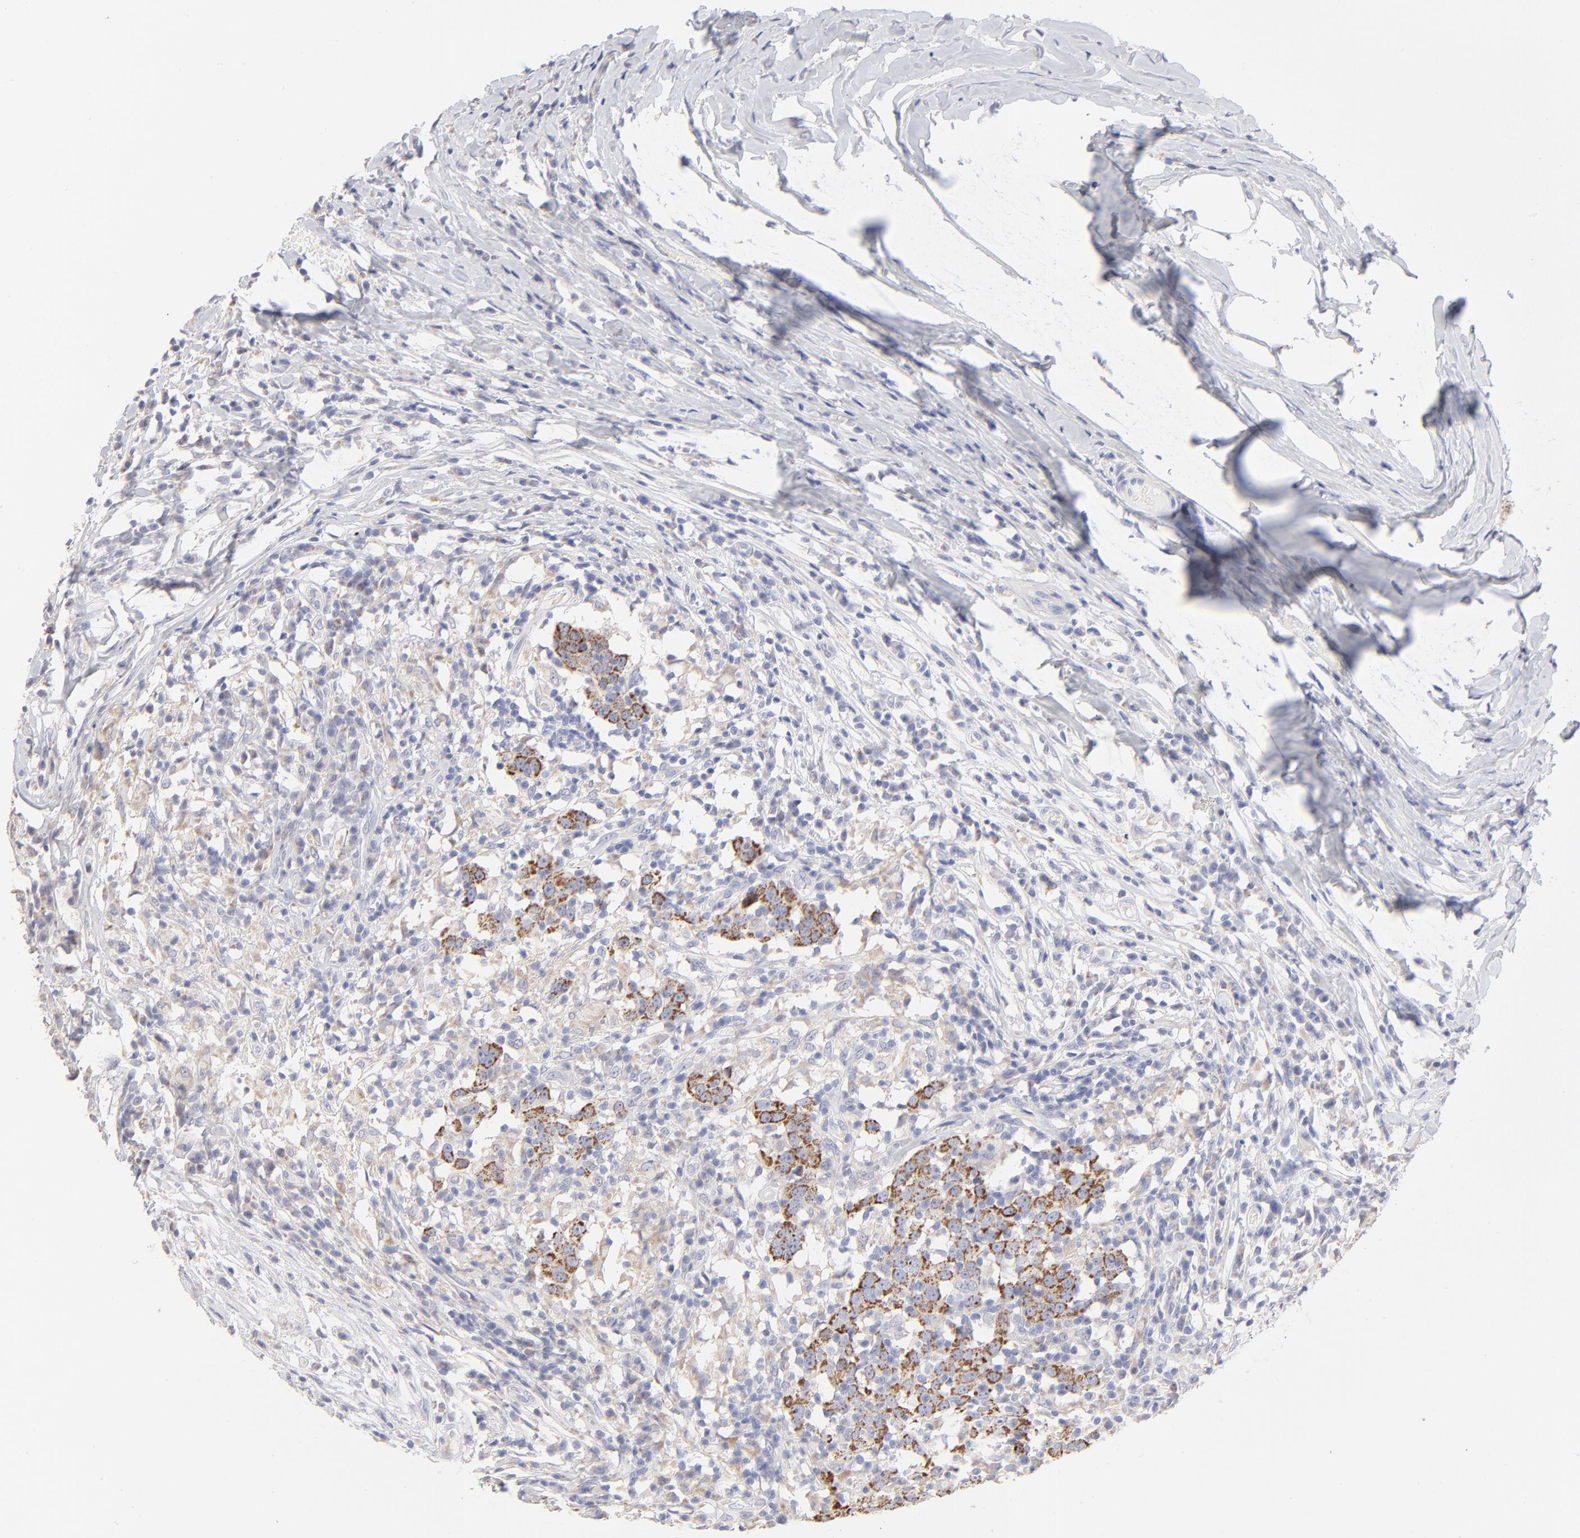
{"staining": {"intensity": "moderate", "quantity": ">75%", "location": "cytoplasmic/membranous"}, "tissue": "head and neck cancer", "cell_type": "Tumor cells", "image_type": "cancer", "snomed": [{"axis": "morphology", "description": "Adenocarcinoma, NOS"}, {"axis": "topography", "description": "Salivary gland"}, {"axis": "topography", "description": "Head-Neck"}], "caption": "About >75% of tumor cells in human head and neck cancer exhibit moderate cytoplasmic/membranous protein positivity as visualized by brown immunohistochemical staining.", "gene": "TST", "patient": {"sex": "female", "age": 65}}